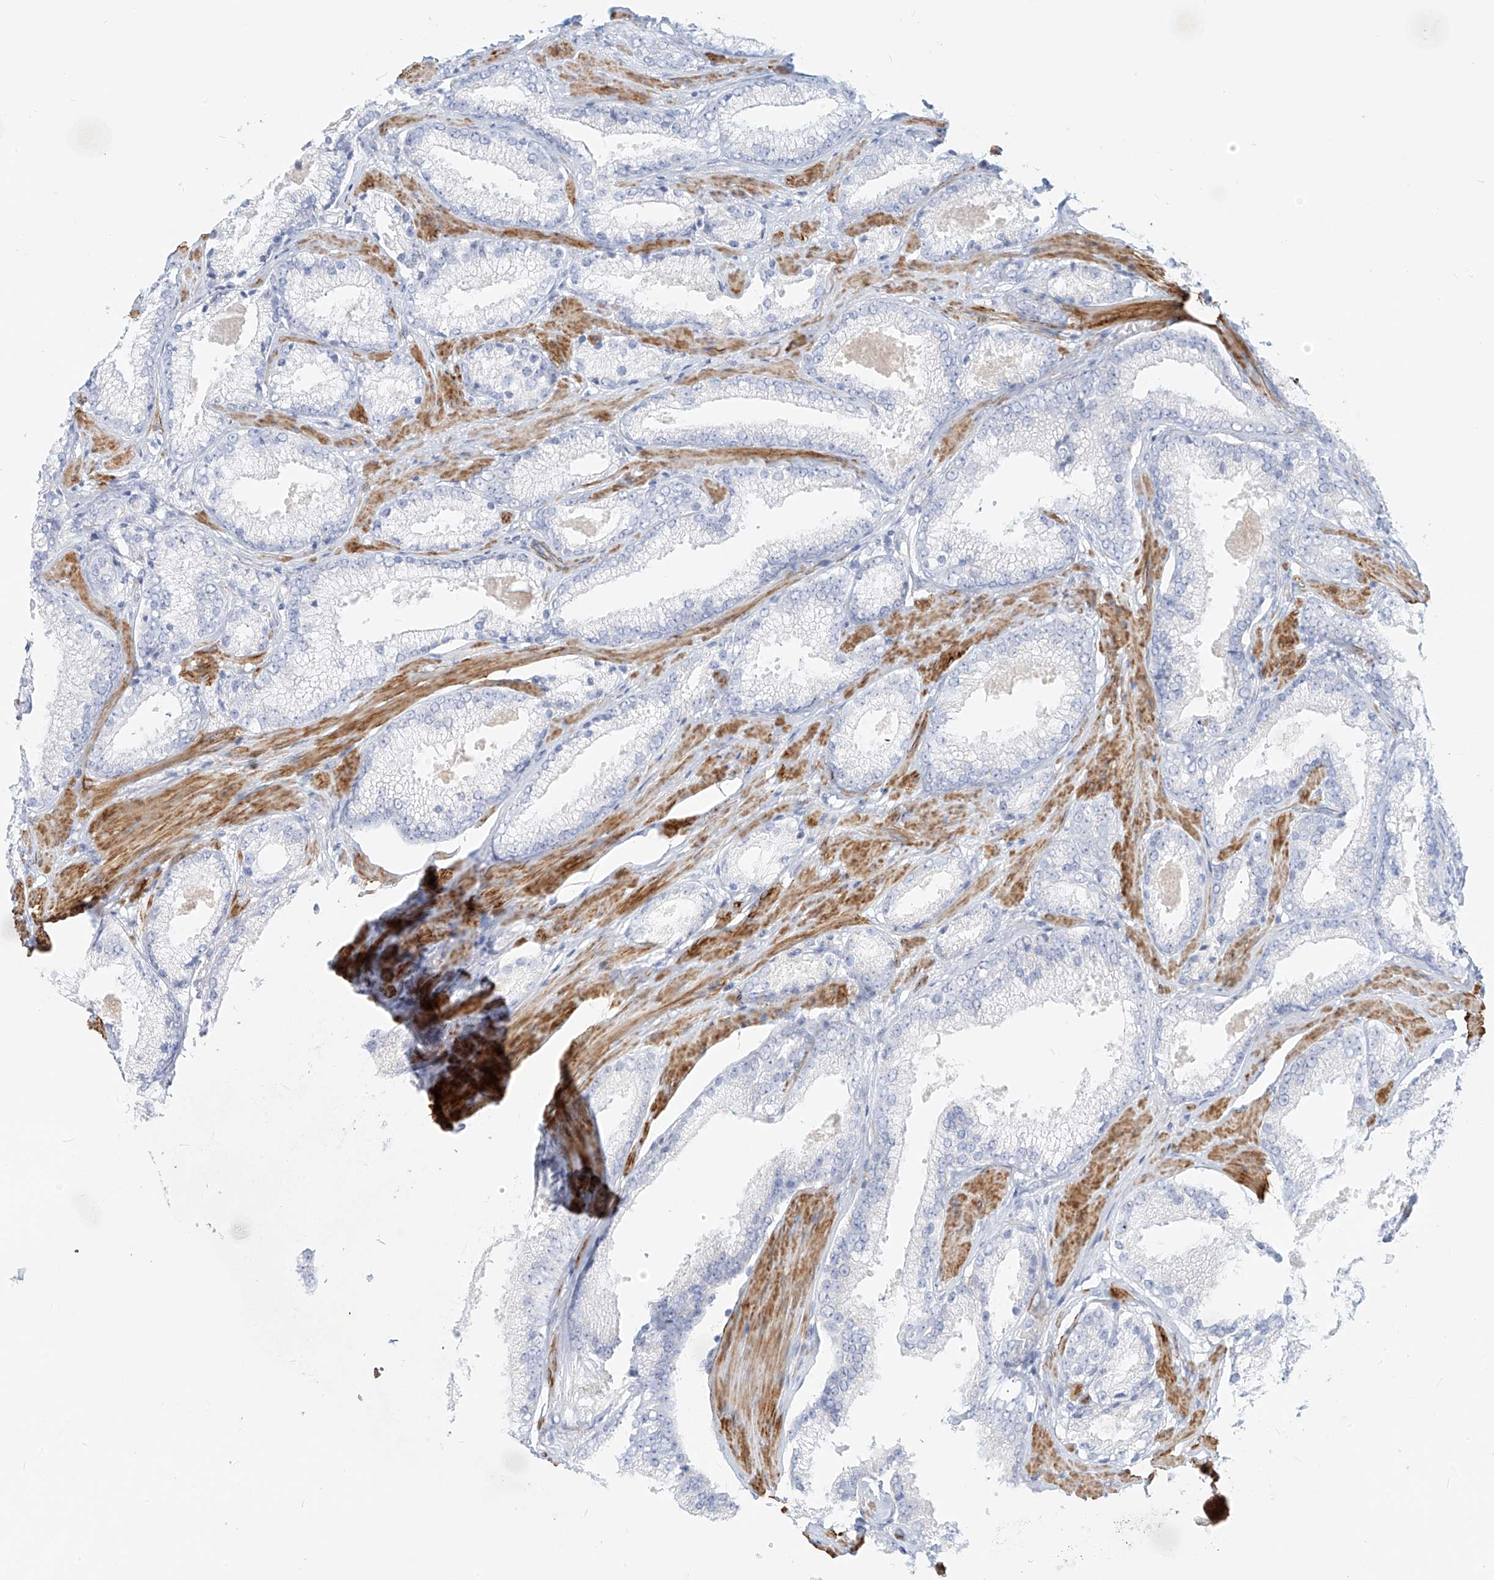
{"staining": {"intensity": "negative", "quantity": "none", "location": "none"}, "tissue": "prostate cancer", "cell_type": "Tumor cells", "image_type": "cancer", "snomed": [{"axis": "morphology", "description": "Adenocarcinoma, High grade"}, {"axis": "topography", "description": "Prostate"}], "caption": "This is an IHC photomicrograph of human high-grade adenocarcinoma (prostate). There is no expression in tumor cells.", "gene": "ST3GAL5", "patient": {"sex": "male", "age": 66}}